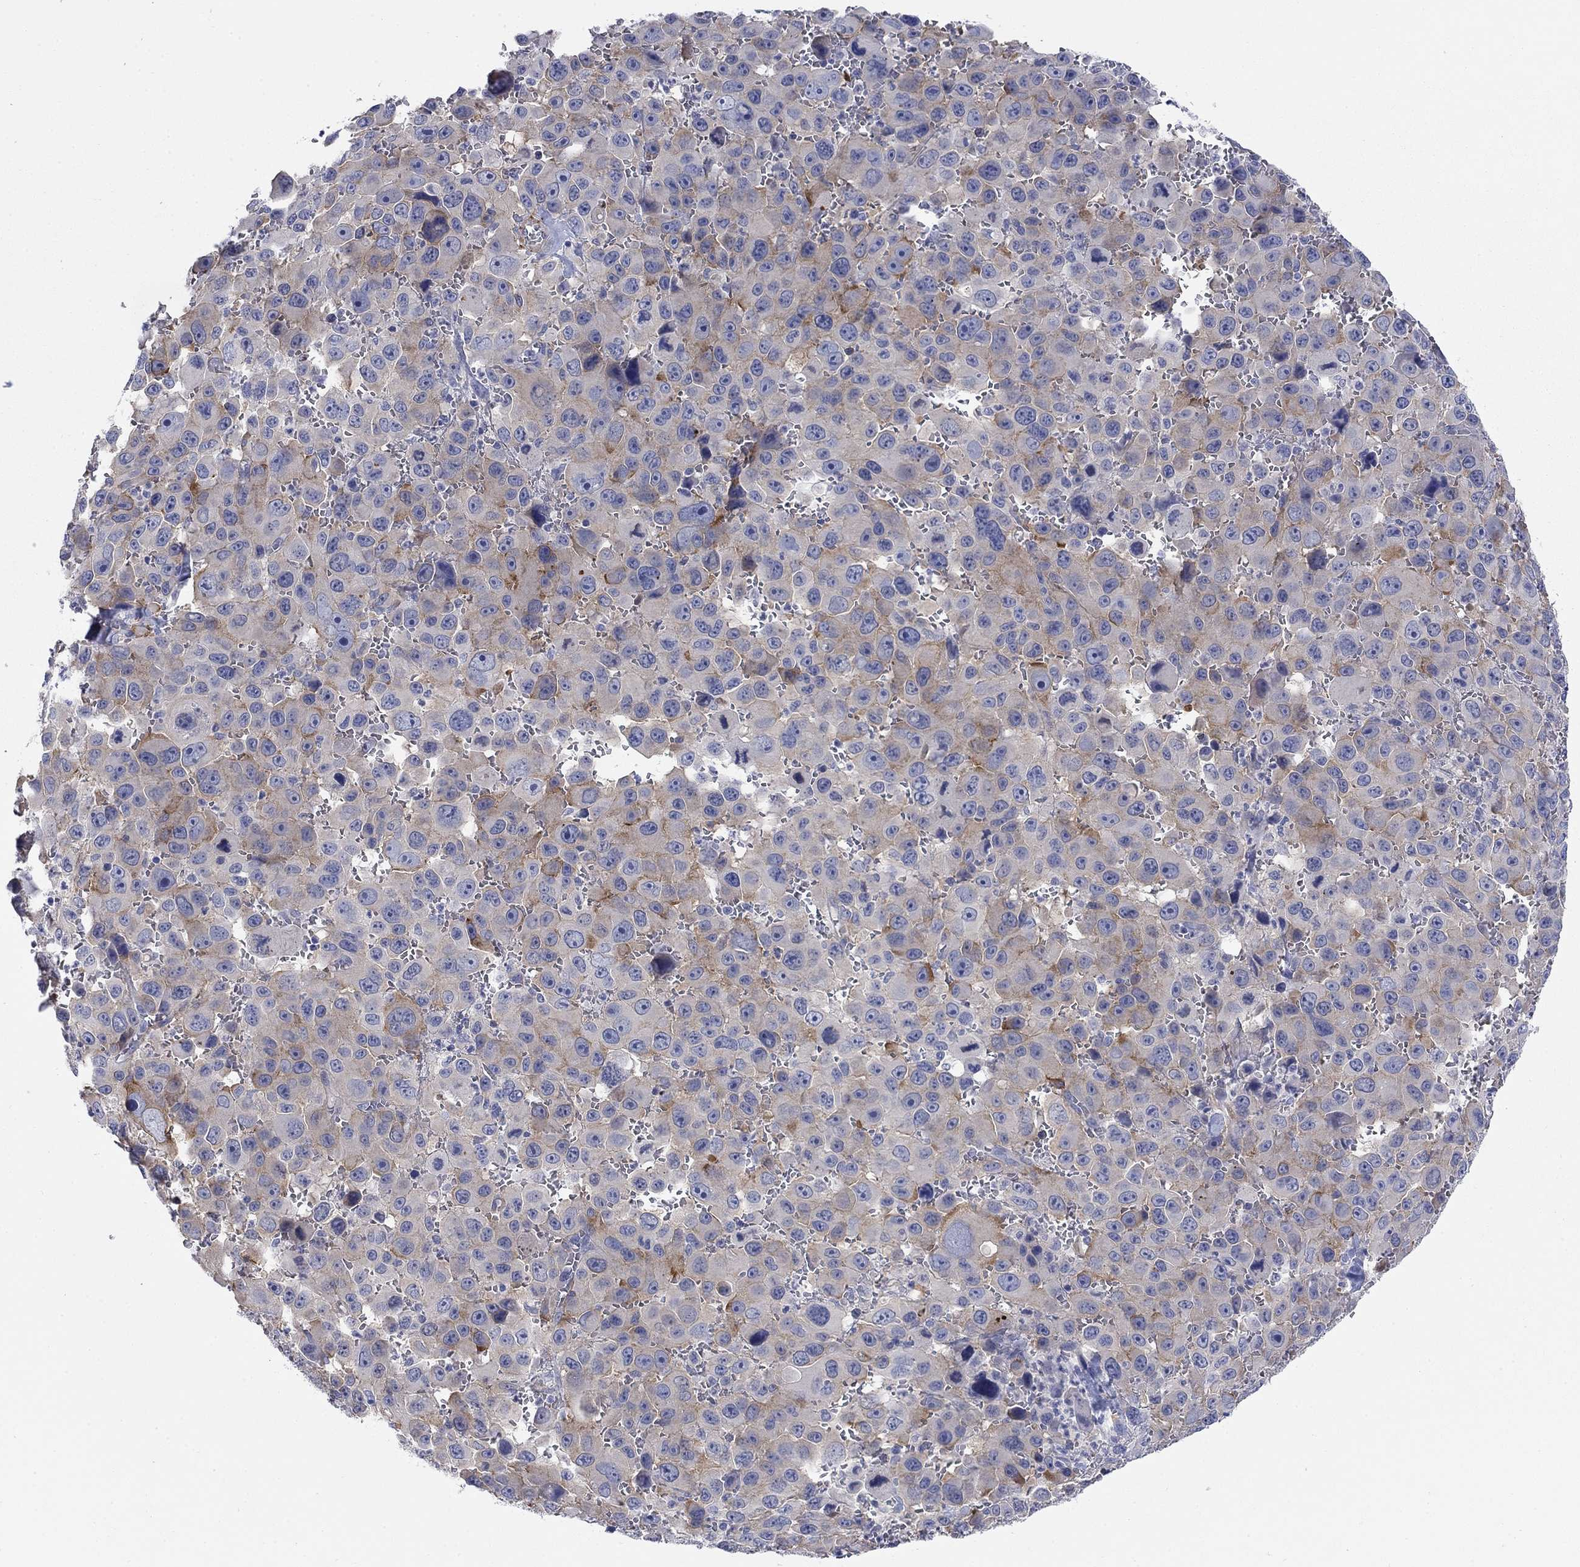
{"staining": {"intensity": "moderate", "quantity": "<25%", "location": "cytoplasmic/membranous"}, "tissue": "melanoma", "cell_type": "Tumor cells", "image_type": "cancer", "snomed": [{"axis": "morphology", "description": "Malignant melanoma, NOS"}, {"axis": "topography", "description": "Skin"}], "caption": "There is low levels of moderate cytoplasmic/membranous staining in tumor cells of melanoma, as demonstrated by immunohistochemical staining (brown color).", "gene": "PTPRZ1", "patient": {"sex": "female", "age": 91}}